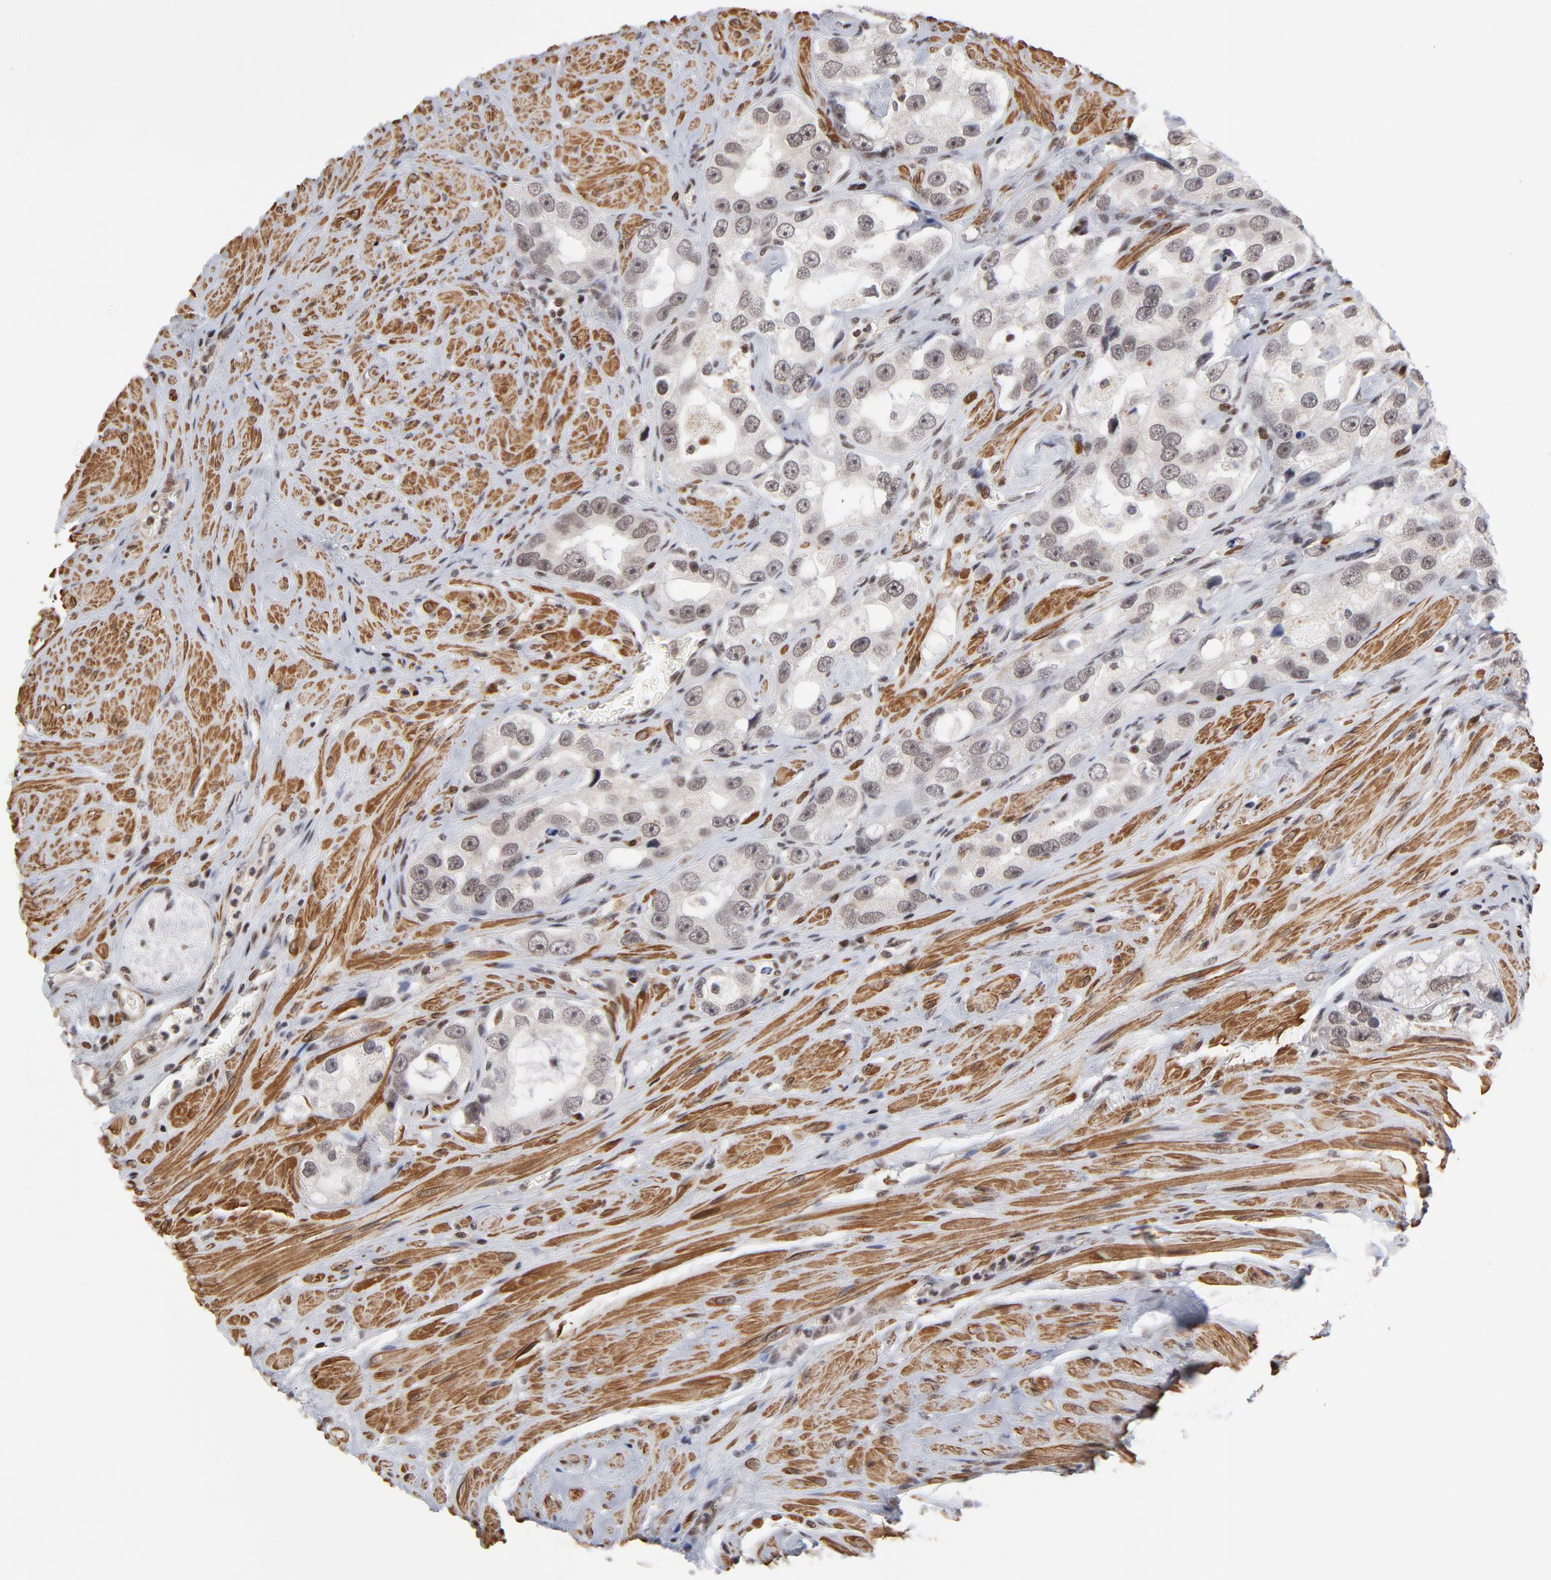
{"staining": {"intensity": "moderate", "quantity": "25%-75%", "location": "nuclear"}, "tissue": "prostate cancer", "cell_type": "Tumor cells", "image_type": "cancer", "snomed": [{"axis": "morphology", "description": "Adenocarcinoma, High grade"}, {"axis": "topography", "description": "Prostate"}], "caption": "Tumor cells exhibit medium levels of moderate nuclear positivity in about 25%-75% of cells in human prostate cancer.", "gene": "CTCF", "patient": {"sex": "male", "age": 63}}